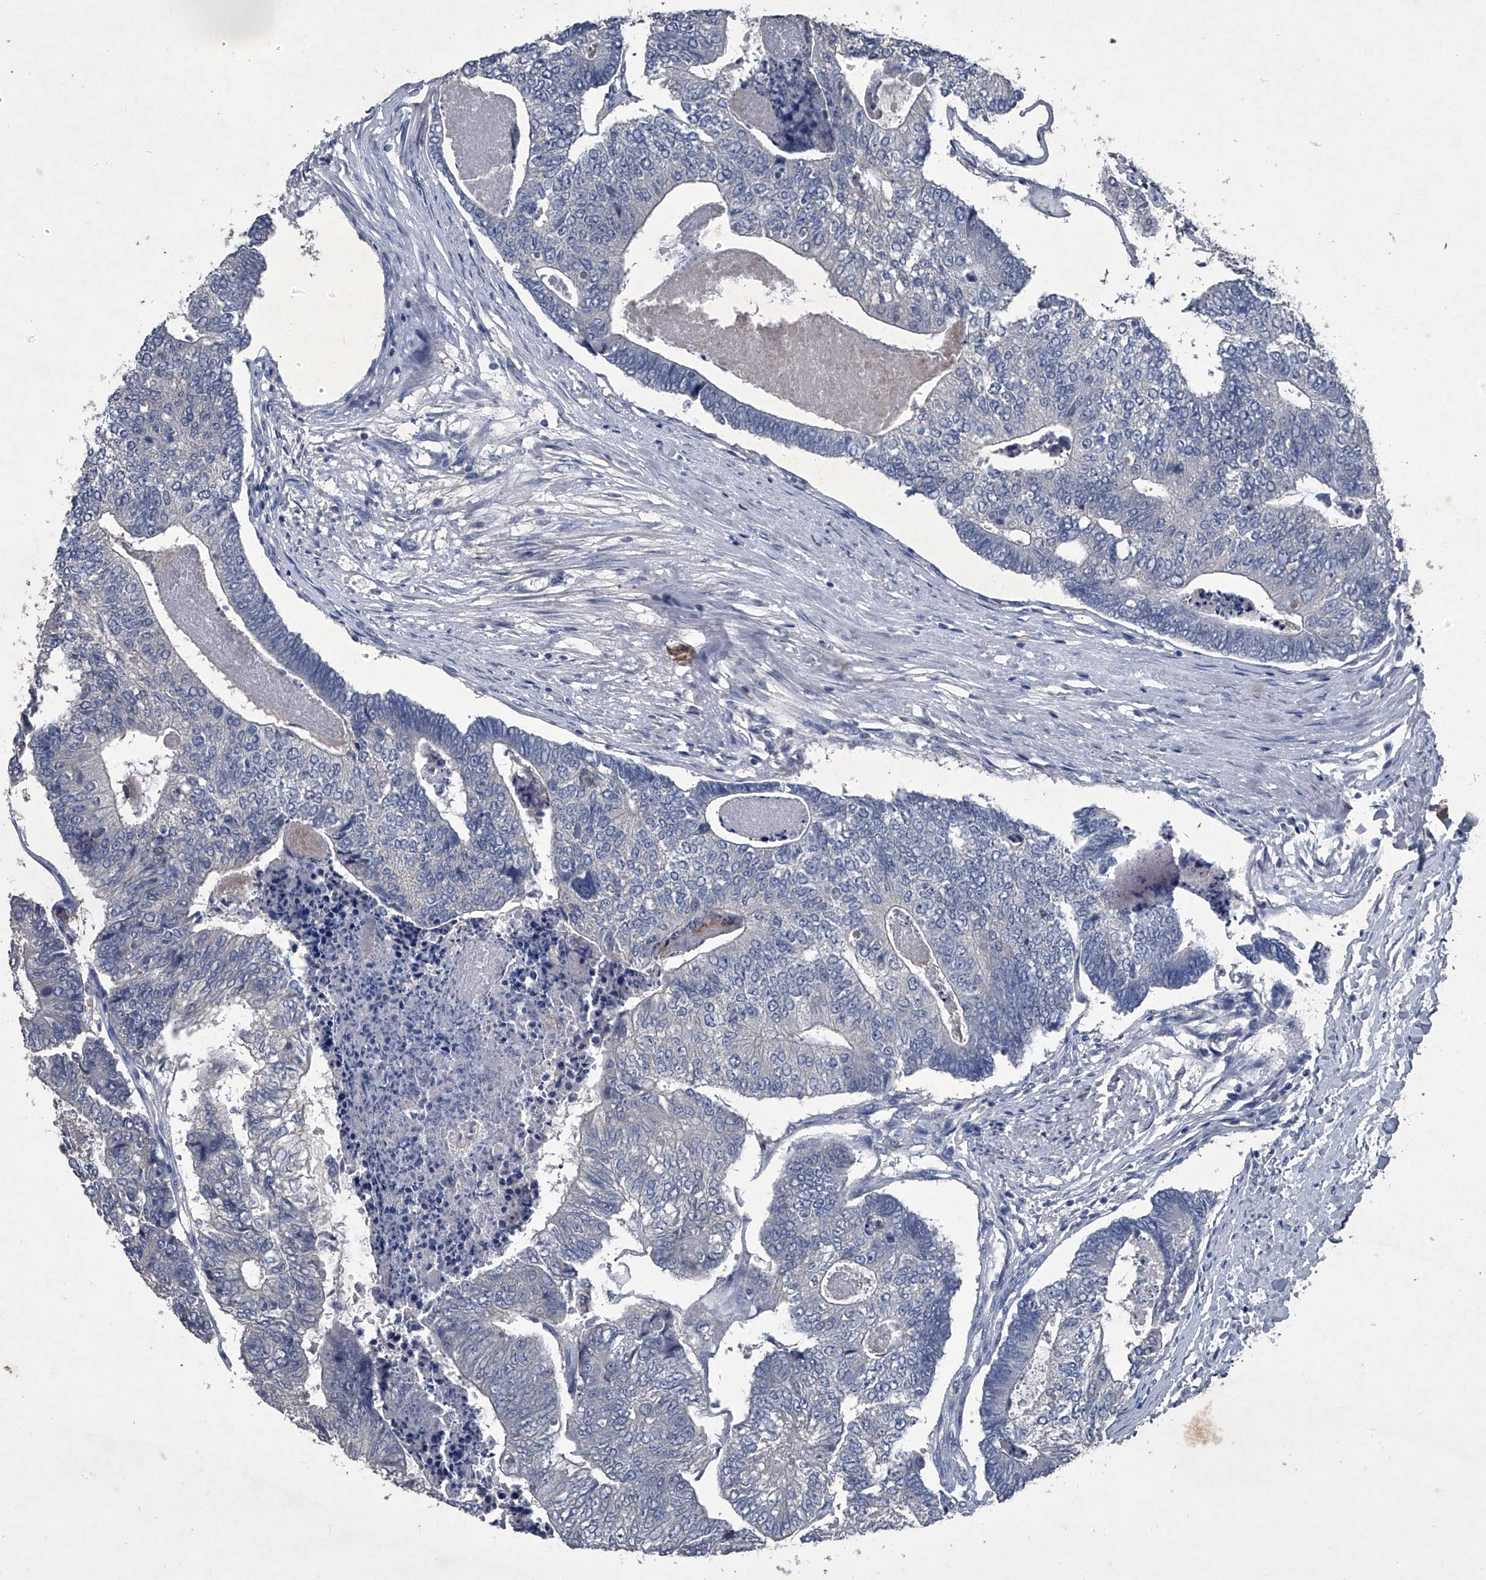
{"staining": {"intensity": "negative", "quantity": "none", "location": "none"}, "tissue": "colorectal cancer", "cell_type": "Tumor cells", "image_type": "cancer", "snomed": [{"axis": "morphology", "description": "Adenocarcinoma, NOS"}, {"axis": "topography", "description": "Colon"}], "caption": "Immunohistochemistry (IHC) histopathology image of colorectal adenocarcinoma stained for a protein (brown), which displays no staining in tumor cells.", "gene": "MAPKAP1", "patient": {"sex": "female", "age": 67}}